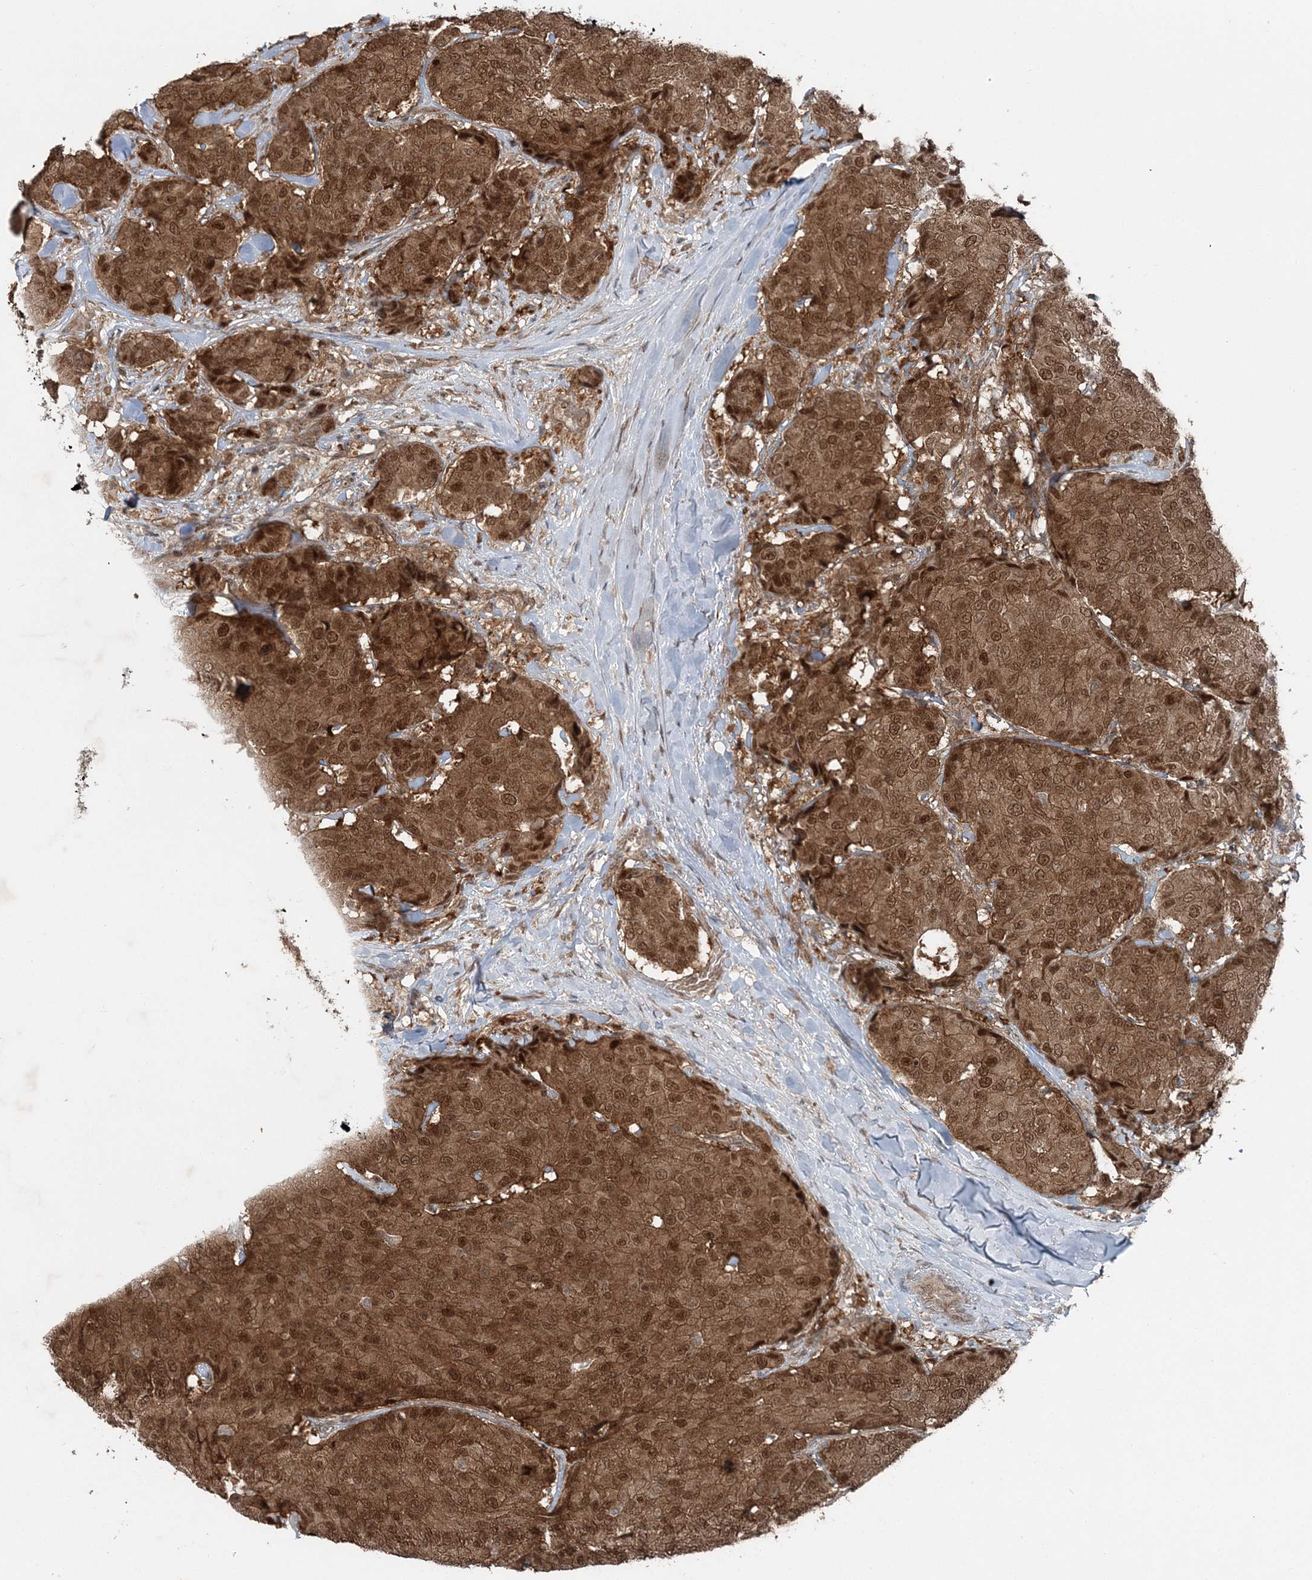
{"staining": {"intensity": "moderate", "quantity": ">75%", "location": "cytoplasmic/membranous,nuclear"}, "tissue": "breast cancer", "cell_type": "Tumor cells", "image_type": "cancer", "snomed": [{"axis": "morphology", "description": "Duct carcinoma"}, {"axis": "topography", "description": "Breast"}], "caption": "Tumor cells demonstrate medium levels of moderate cytoplasmic/membranous and nuclear positivity in about >75% of cells in human breast cancer (infiltrating ductal carcinoma). The staining was performed using DAB (3,3'-diaminobenzidine) to visualize the protein expression in brown, while the nuclei were stained in blue with hematoxylin (Magnification: 20x).", "gene": "FBXL17", "patient": {"sex": "female", "age": 75}}